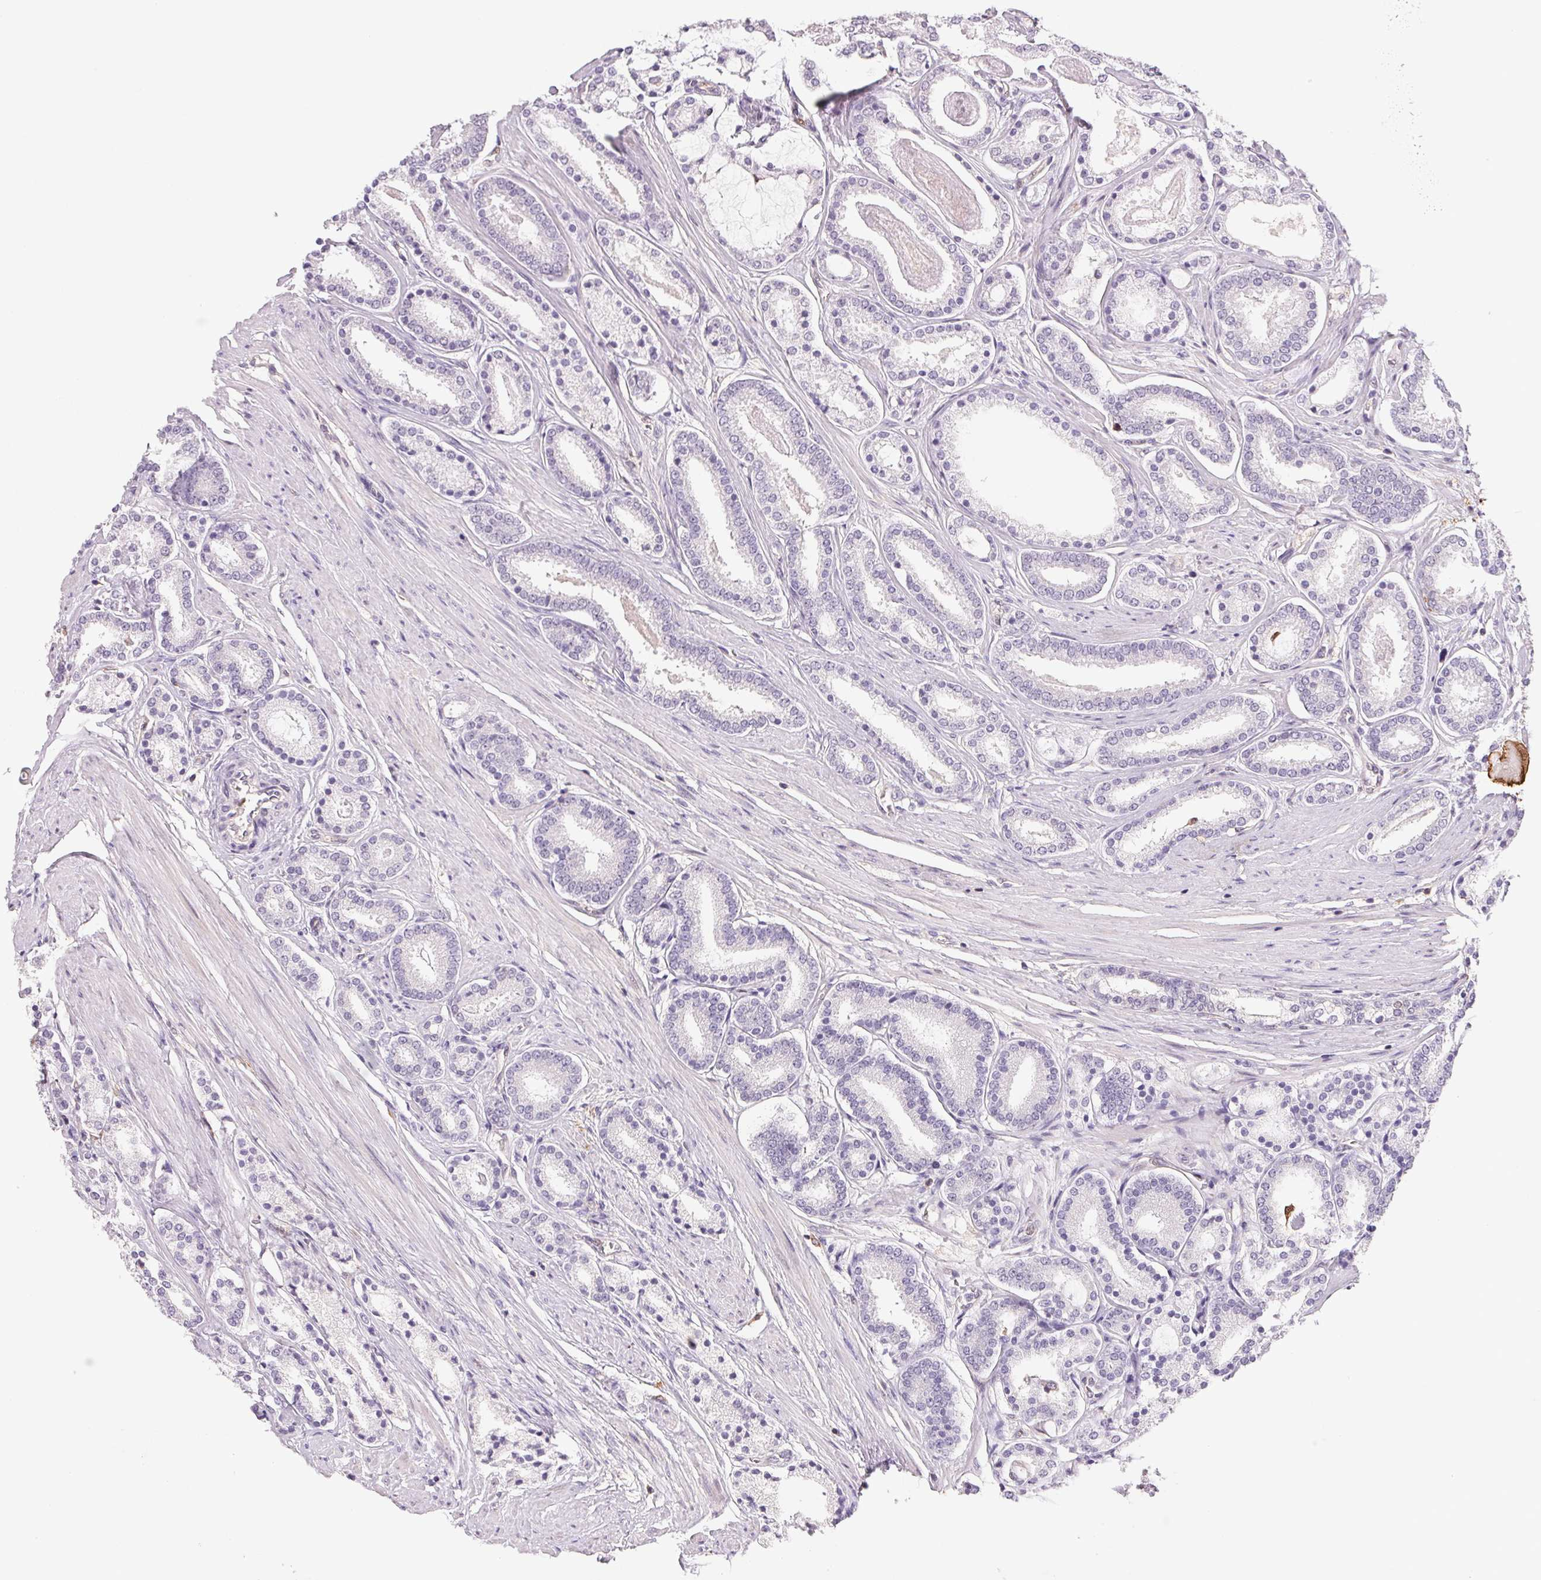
{"staining": {"intensity": "negative", "quantity": "none", "location": "none"}, "tissue": "prostate cancer", "cell_type": "Tumor cells", "image_type": "cancer", "snomed": [{"axis": "morphology", "description": "Adenocarcinoma, High grade"}, {"axis": "topography", "description": "Prostate"}], "caption": "A micrograph of adenocarcinoma (high-grade) (prostate) stained for a protein demonstrates no brown staining in tumor cells.", "gene": "GBP1", "patient": {"sex": "male", "age": 63}}